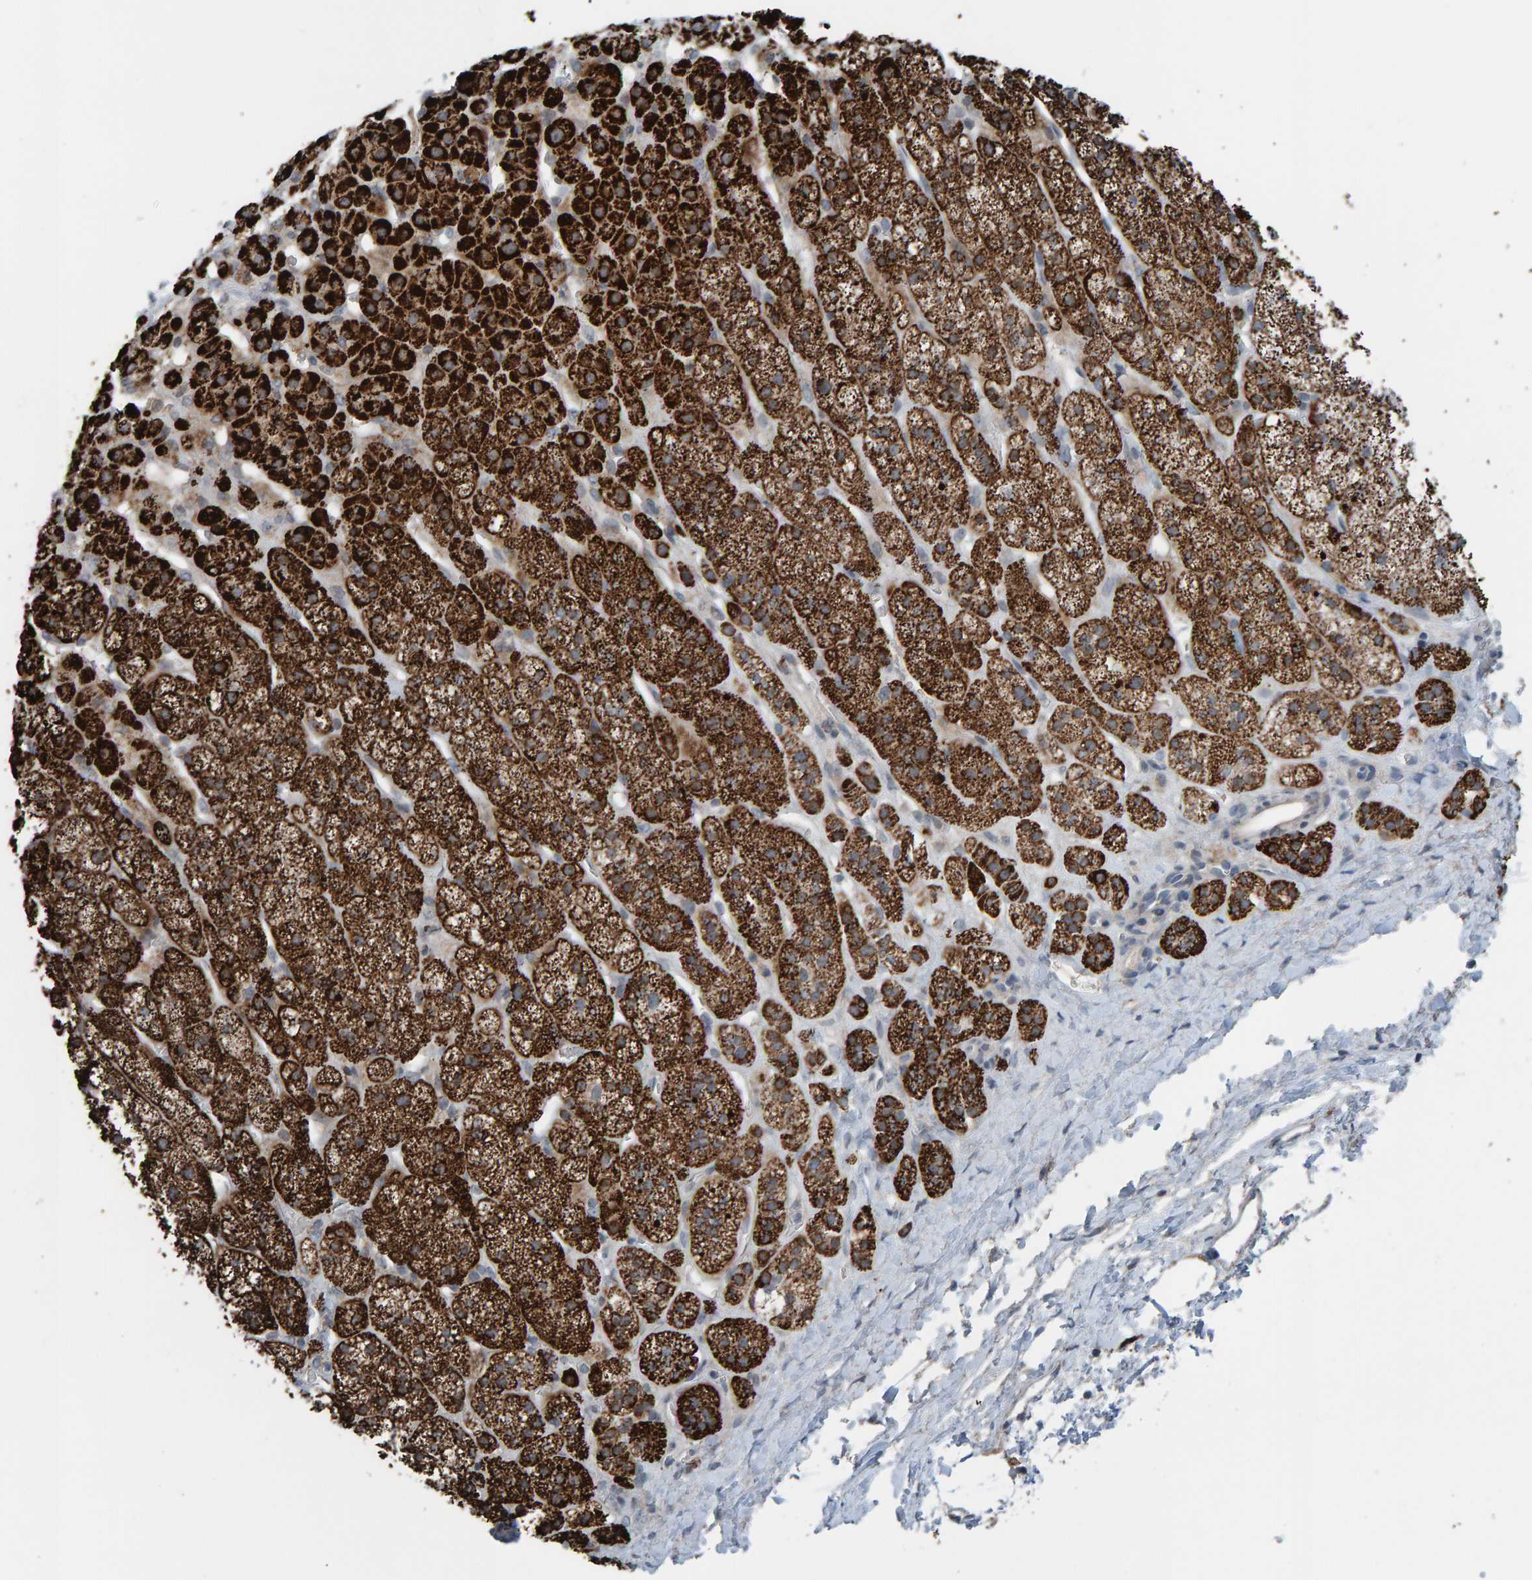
{"staining": {"intensity": "strong", "quantity": ">75%", "location": "cytoplasmic/membranous"}, "tissue": "adrenal gland", "cell_type": "Glandular cells", "image_type": "normal", "snomed": [{"axis": "morphology", "description": "Normal tissue, NOS"}, {"axis": "topography", "description": "Adrenal gland"}], "caption": "Glandular cells reveal high levels of strong cytoplasmic/membranous expression in about >75% of cells in unremarkable human adrenal gland.", "gene": "ZNF48", "patient": {"sex": "male", "age": 56}}